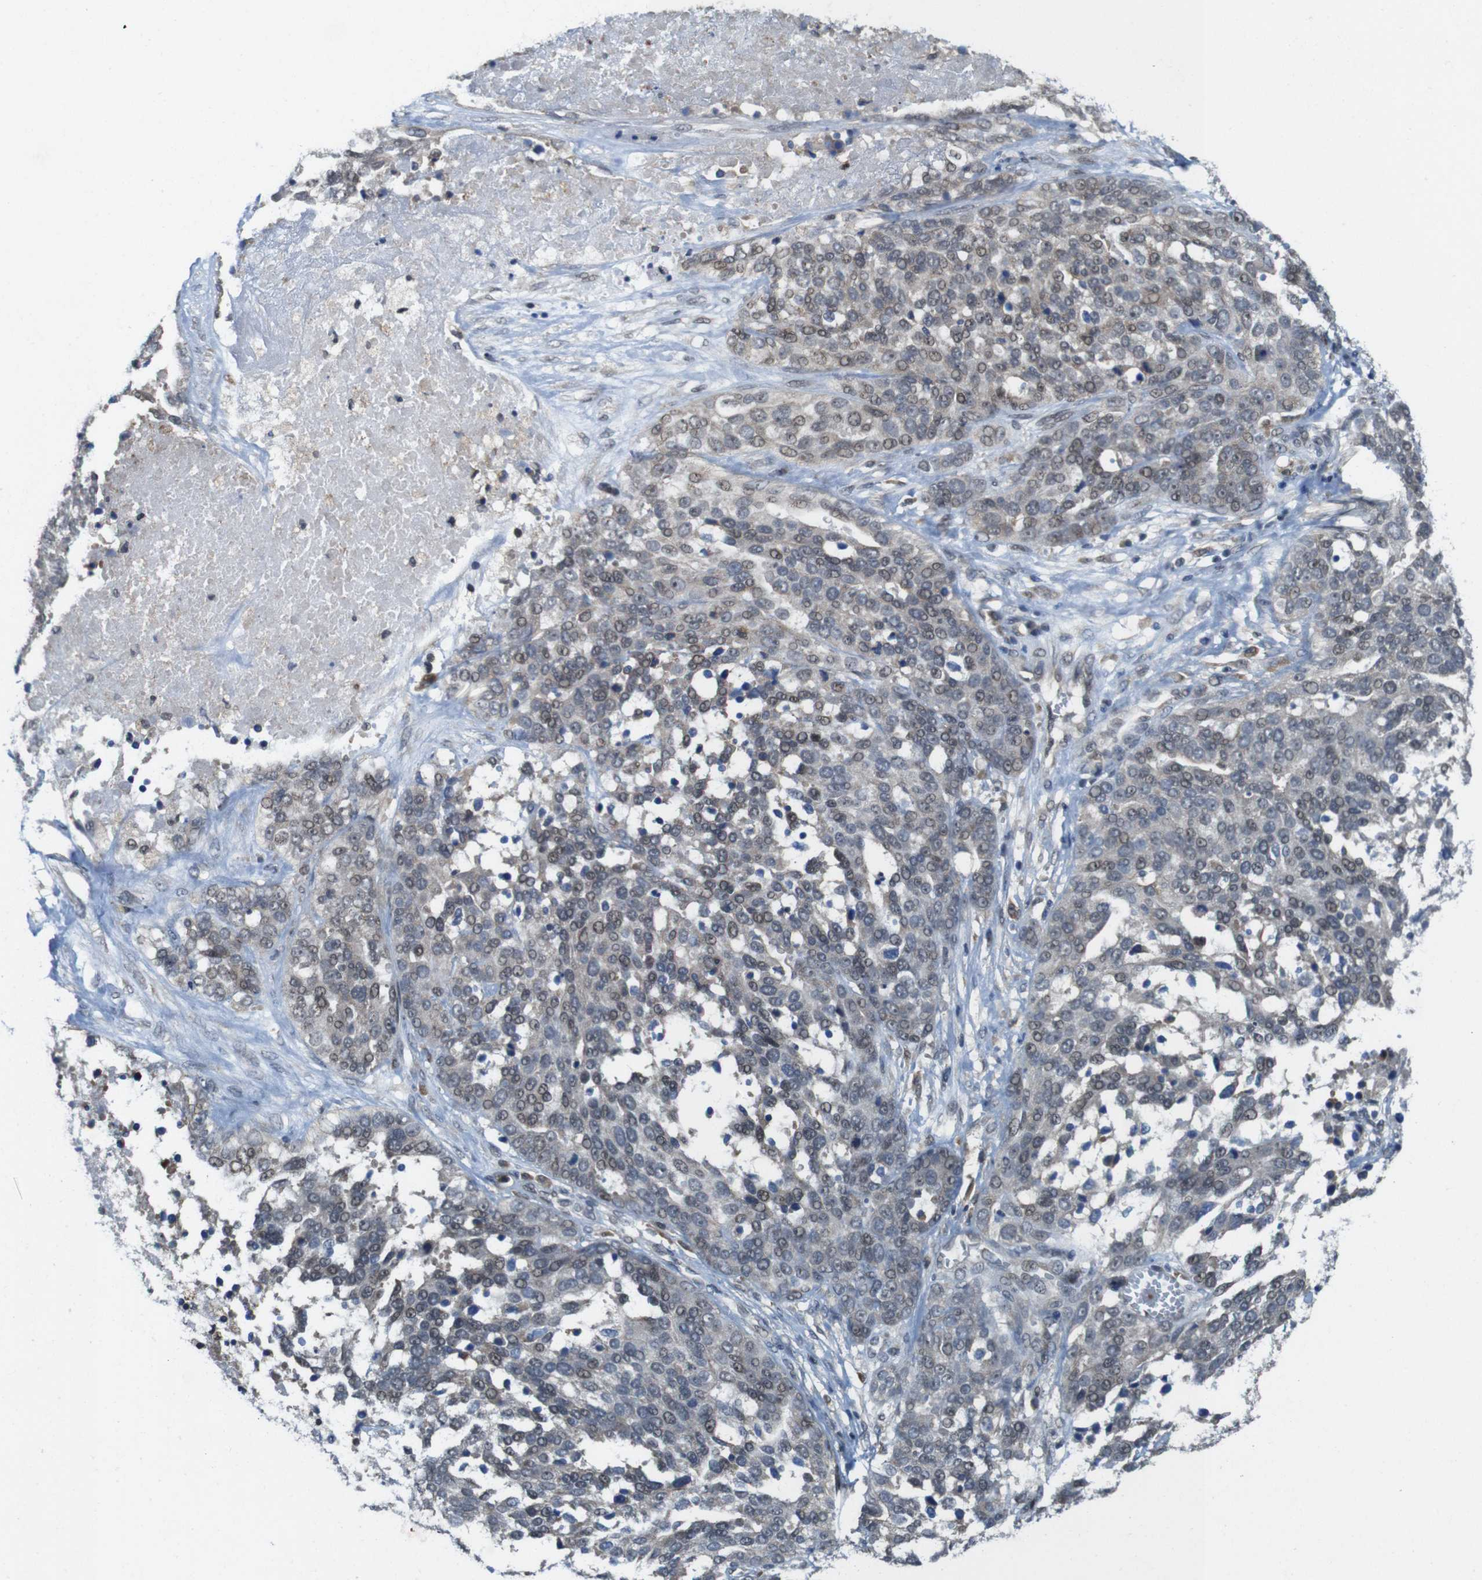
{"staining": {"intensity": "moderate", "quantity": "25%-75%", "location": "cytoplasmic/membranous,nuclear"}, "tissue": "ovarian cancer", "cell_type": "Tumor cells", "image_type": "cancer", "snomed": [{"axis": "morphology", "description": "Cystadenocarcinoma, serous, NOS"}, {"axis": "topography", "description": "Ovary"}], "caption": "Protein expression analysis of human ovarian cancer (serous cystadenocarcinoma) reveals moderate cytoplasmic/membranous and nuclear staining in about 25%-75% of tumor cells. (IHC, brightfield microscopy, high magnification).", "gene": "PNMA8A", "patient": {"sex": "female", "age": 44}}